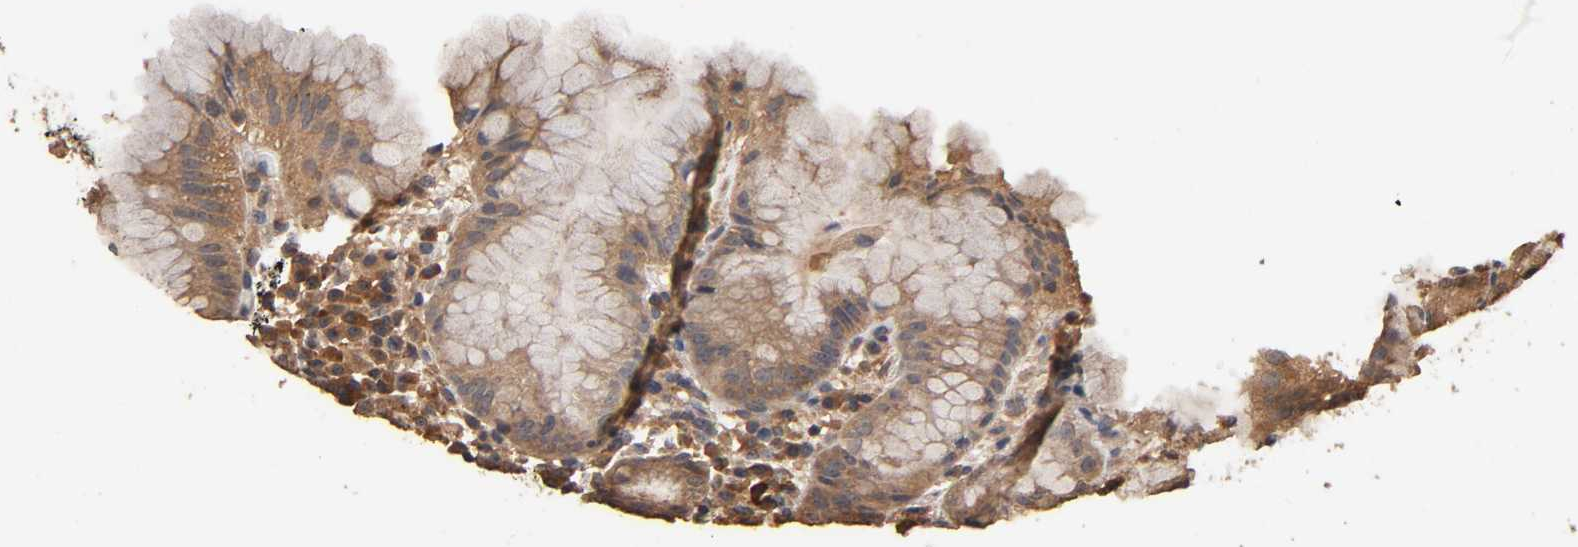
{"staining": {"intensity": "moderate", "quantity": ">75%", "location": "cytoplasmic/membranous"}, "tissue": "stomach", "cell_type": "Glandular cells", "image_type": "normal", "snomed": [{"axis": "morphology", "description": "Normal tissue, NOS"}, {"axis": "topography", "description": "Stomach"}, {"axis": "topography", "description": "Stomach, lower"}], "caption": "Immunohistochemistry staining of benign stomach, which shows medium levels of moderate cytoplasmic/membranous staining in about >75% of glandular cells indicating moderate cytoplasmic/membranous protein staining. The staining was performed using DAB (3,3'-diaminobenzidine) (brown) for protein detection and nuclei were counterstained in hematoxylin (blue).", "gene": "ARHGEF7", "patient": {"sex": "female", "age": 75}}